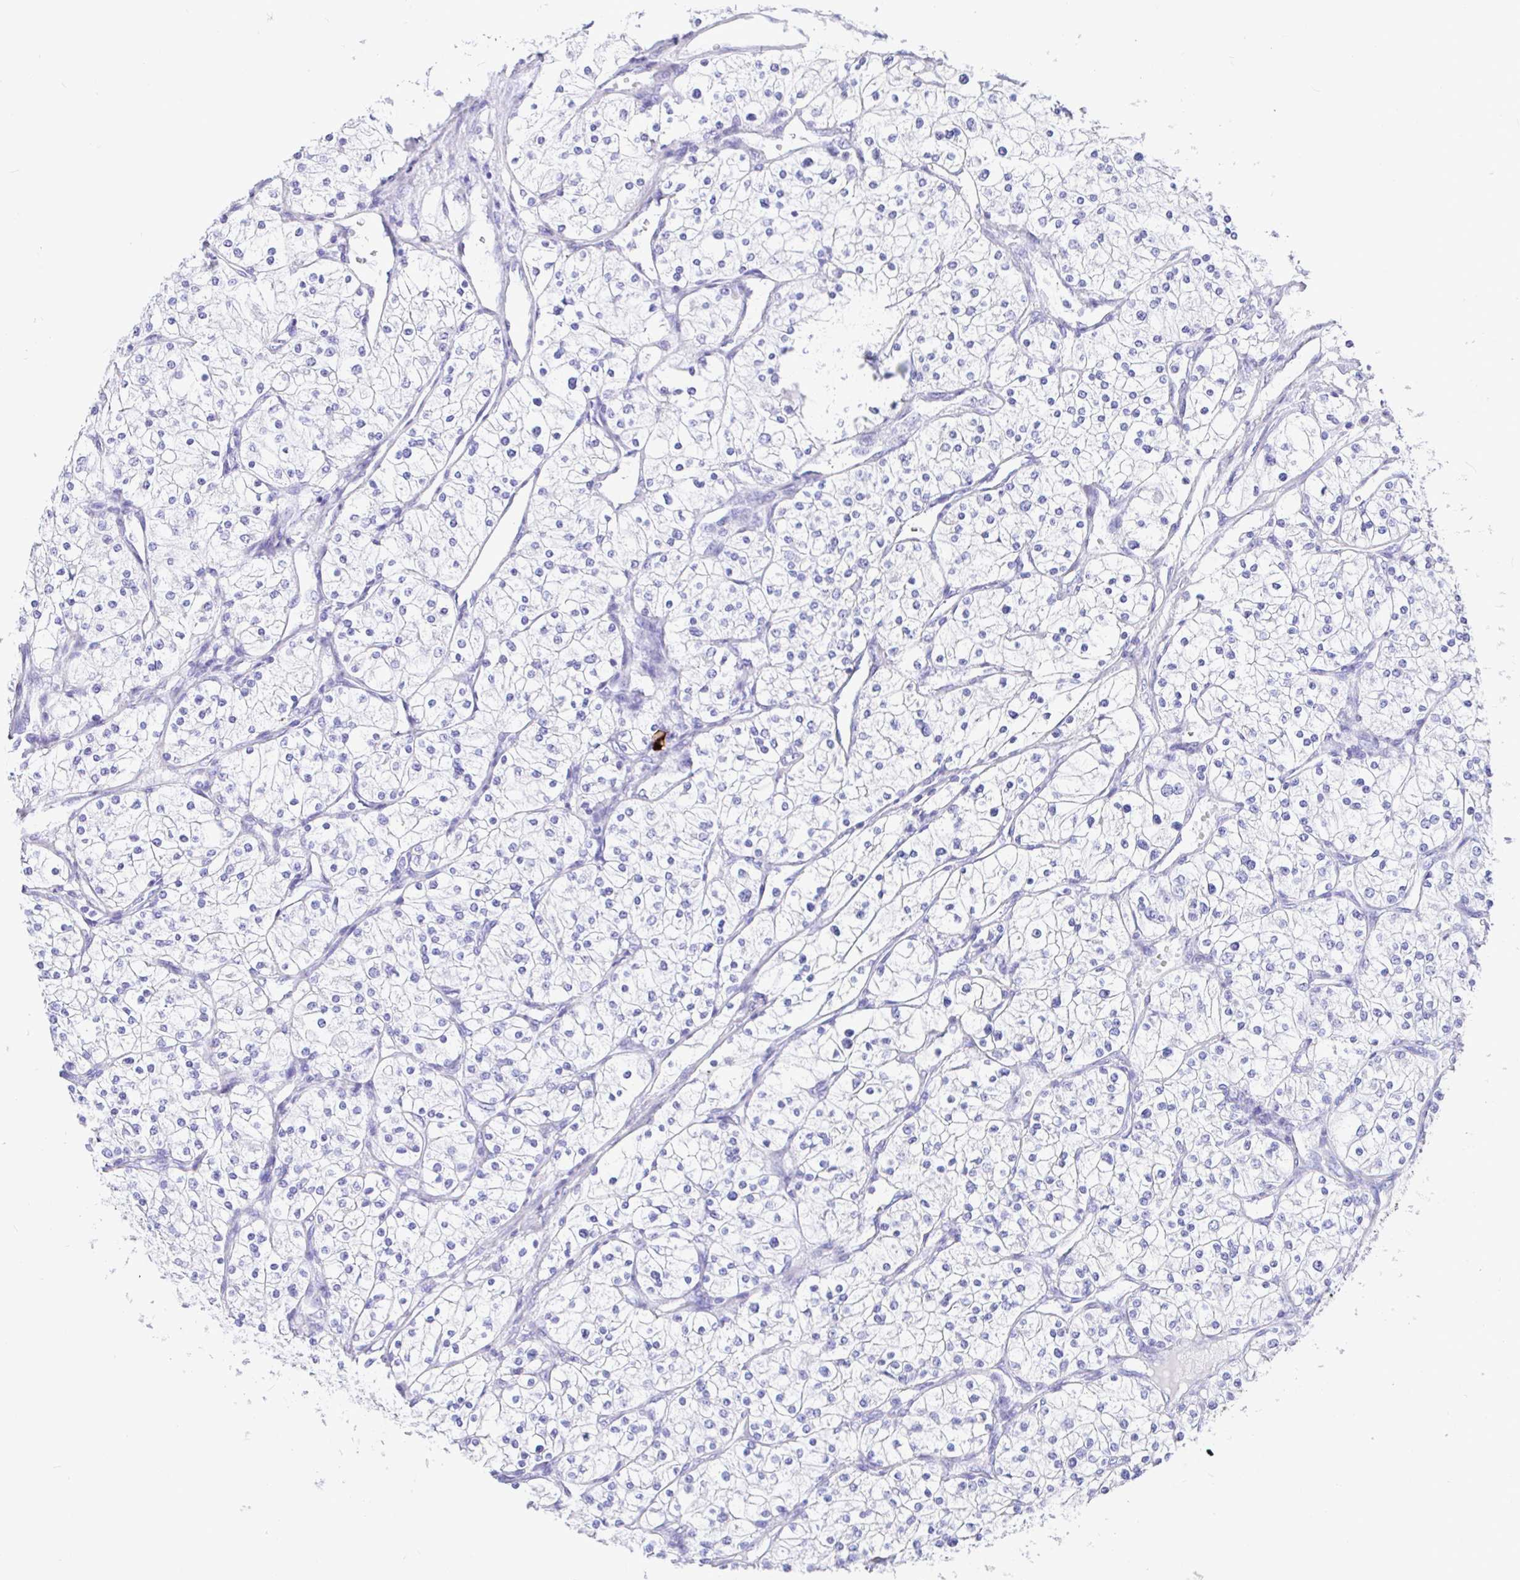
{"staining": {"intensity": "negative", "quantity": "none", "location": "none"}, "tissue": "renal cancer", "cell_type": "Tumor cells", "image_type": "cancer", "snomed": [{"axis": "morphology", "description": "Adenocarcinoma, NOS"}, {"axis": "topography", "description": "Kidney"}], "caption": "Photomicrograph shows no protein positivity in tumor cells of renal cancer (adenocarcinoma) tissue.", "gene": "CCDC62", "patient": {"sex": "male", "age": 80}}